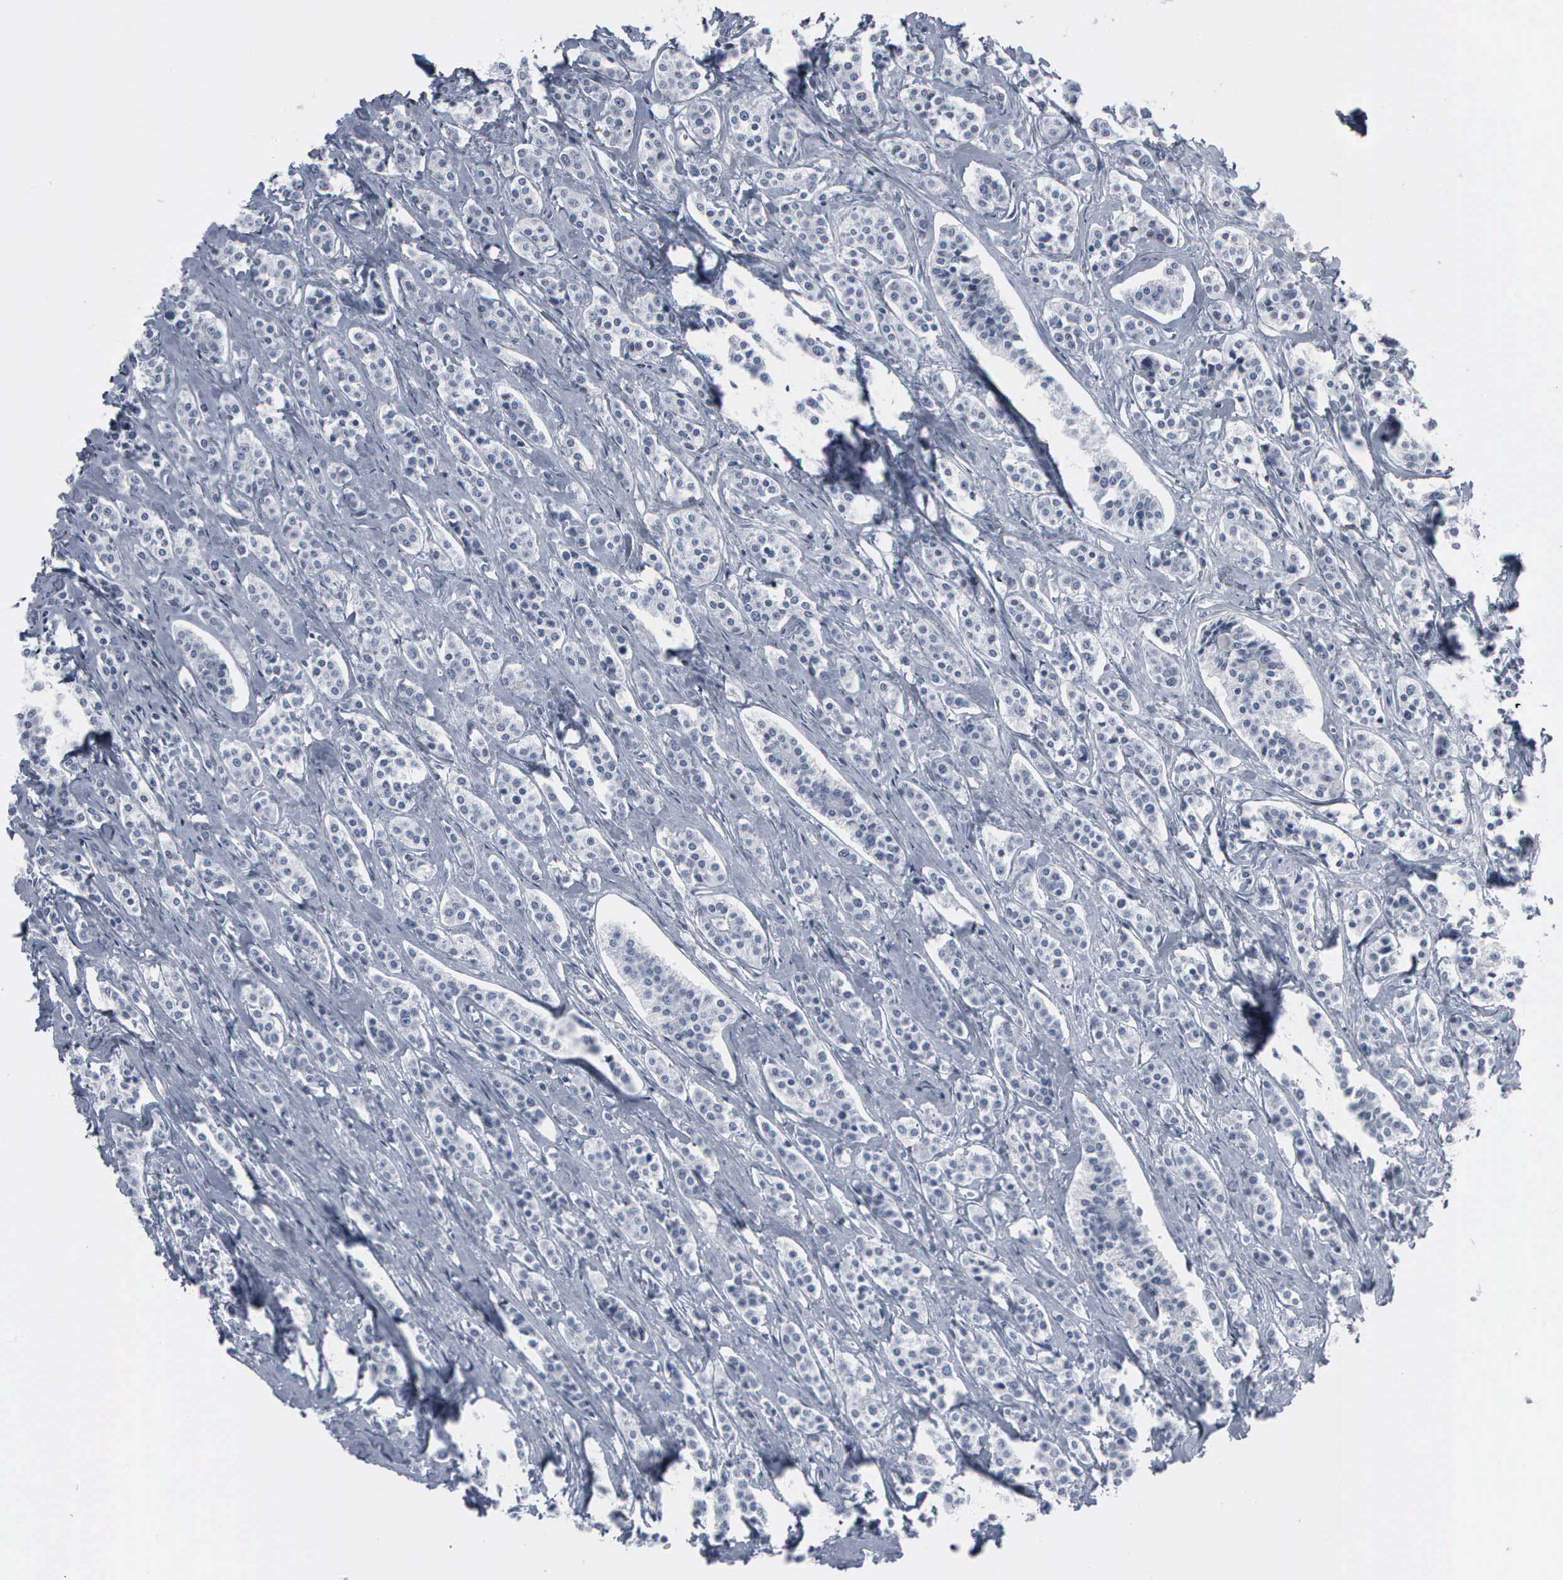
{"staining": {"intensity": "negative", "quantity": "none", "location": "none"}, "tissue": "carcinoid", "cell_type": "Tumor cells", "image_type": "cancer", "snomed": [{"axis": "morphology", "description": "Carcinoid, malignant, NOS"}, {"axis": "topography", "description": "Small intestine"}], "caption": "IHC of carcinoid demonstrates no expression in tumor cells. (Stains: DAB IHC with hematoxylin counter stain, Microscopy: brightfield microscopy at high magnification).", "gene": "CCNB1", "patient": {"sex": "male", "age": 63}}